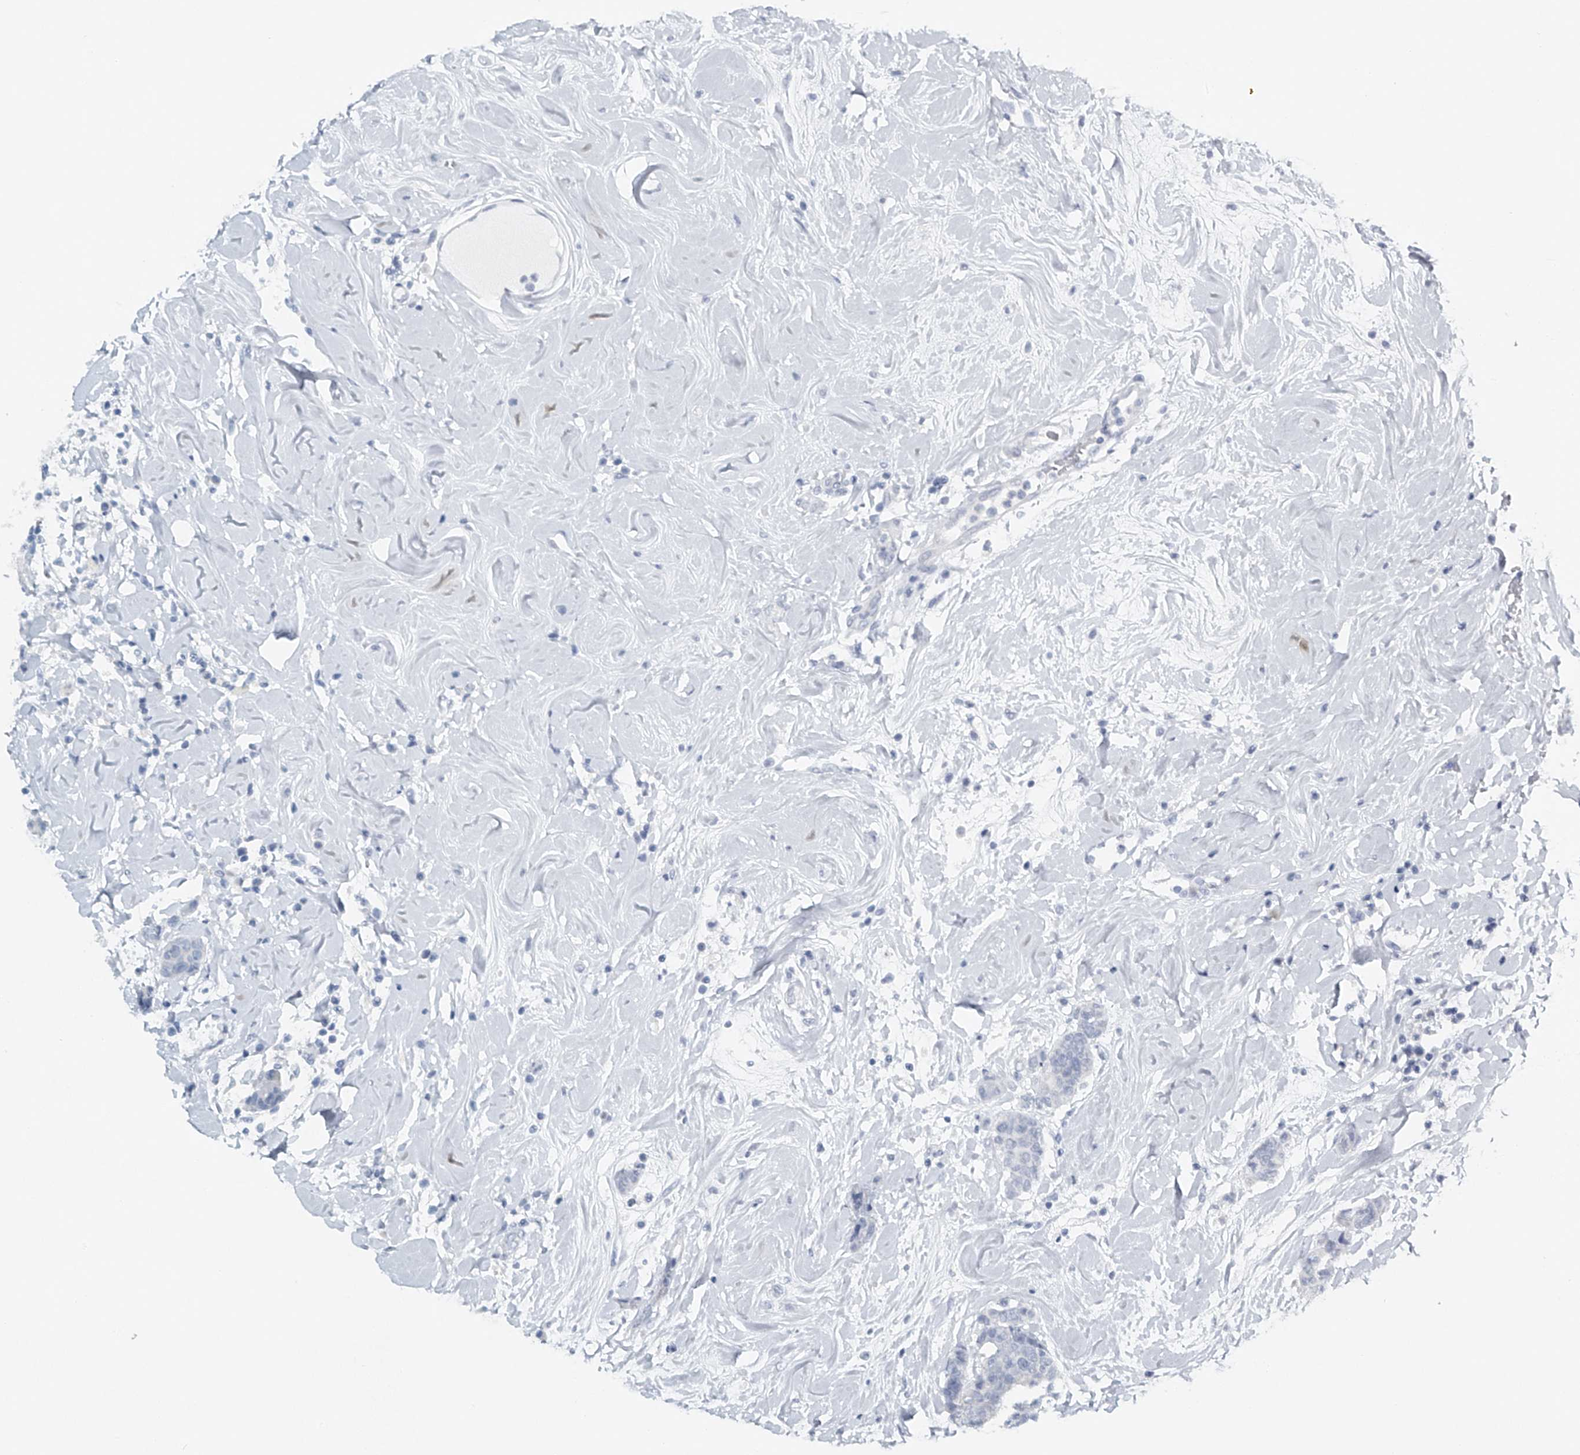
{"staining": {"intensity": "negative", "quantity": "none", "location": "none"}, "tissue": "breast cancer", "cell_type": "Tumor cells", "image_type": "cancer", "snomed": [{"axis": "morphology", "description": "Normal tissue, NOS"}, {"axis": "morphology", "description": "Duct carcinoma"}, {"axis": "topography", "description": "Breast"}], "caption": "Protein analysis of breast infiltrating ductal carcinoma demonstrates no significant staining in tumor cells.", "gene": "FAT2", "patient": {"sex": "female", "age": 40}}